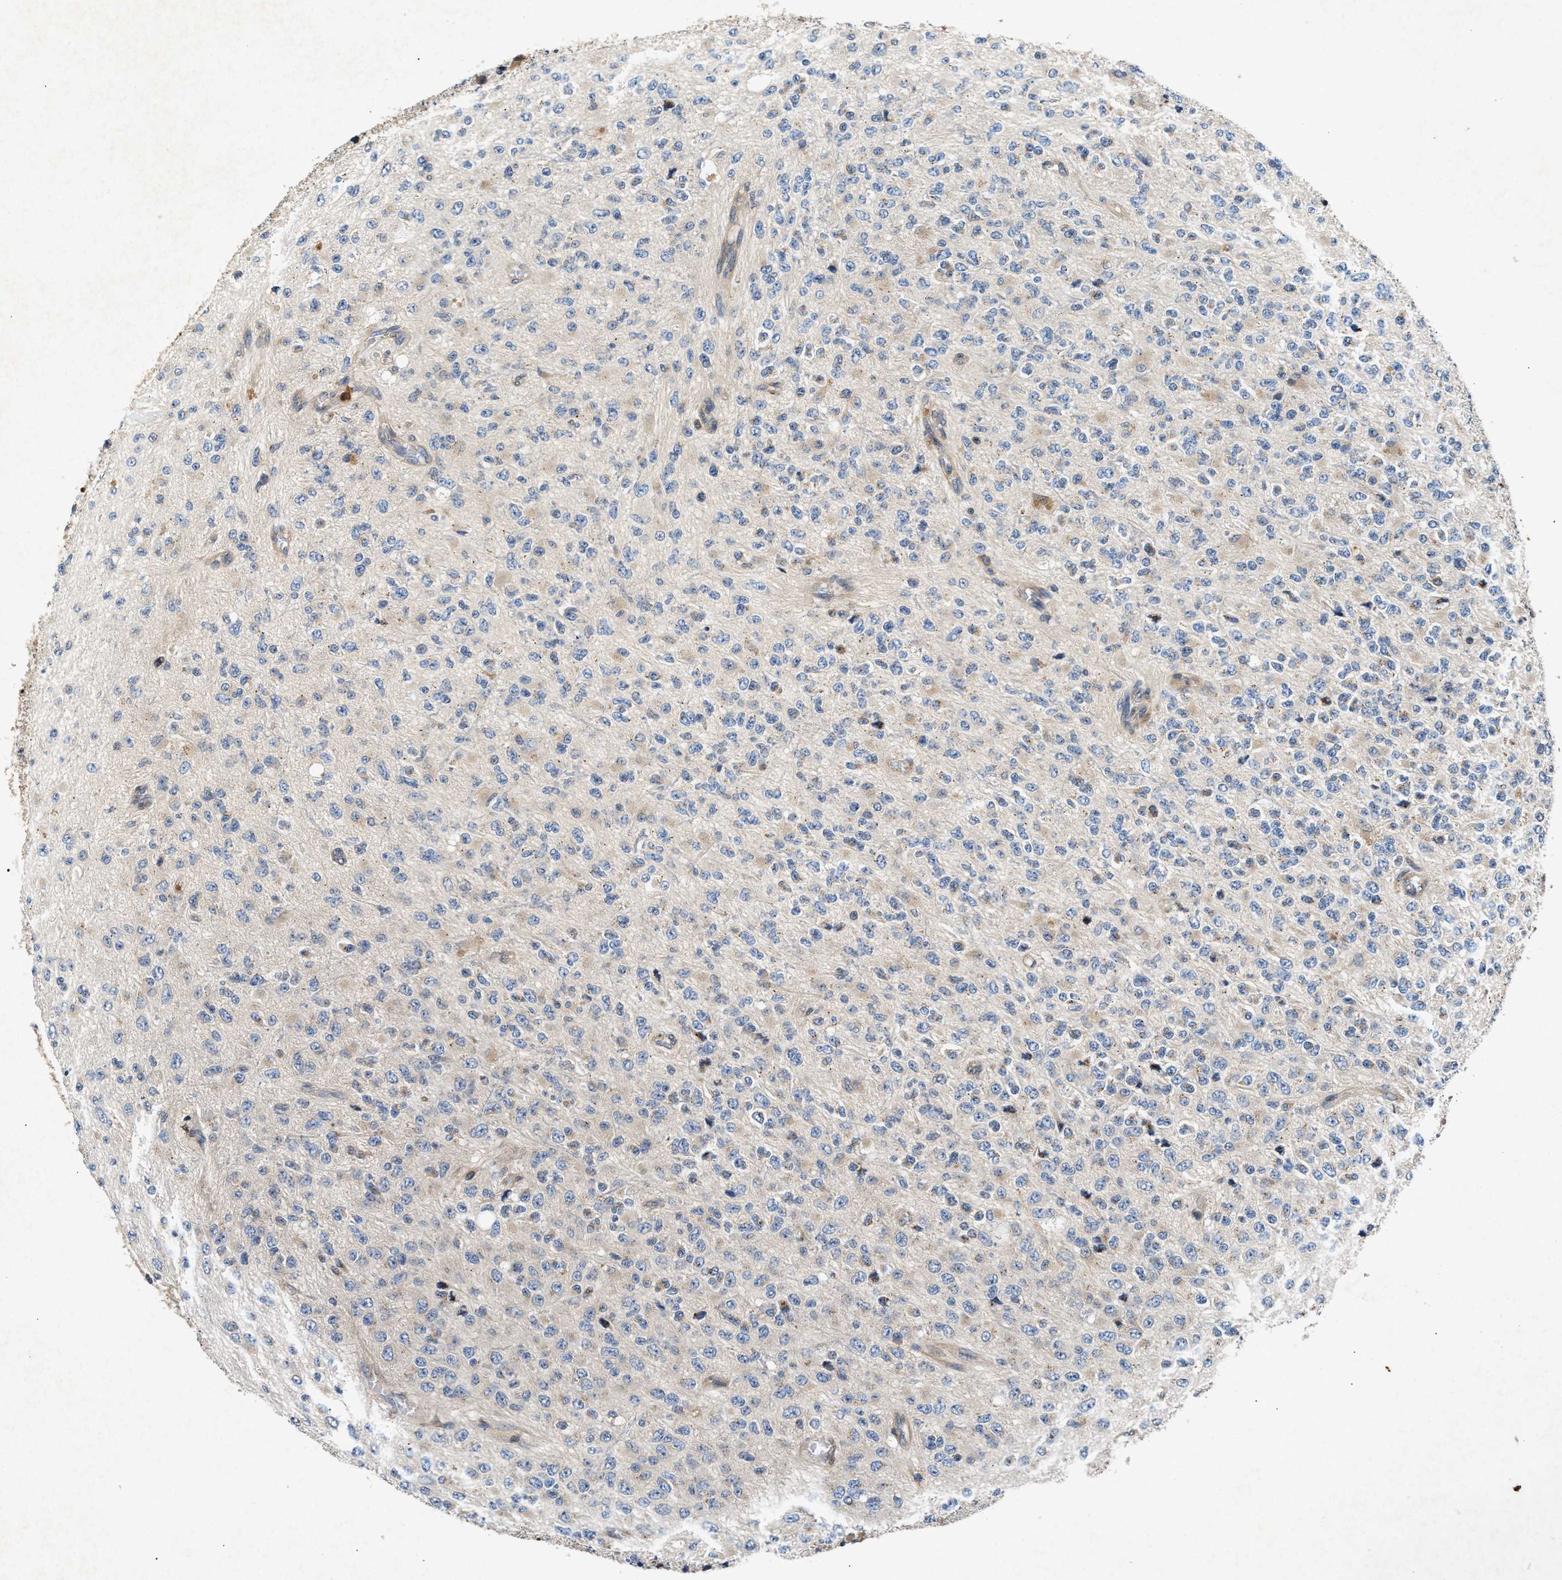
{"staining": {"intensity": "negative", "quantity": "none", "location": "none"}, "tissue": "glioma", "cell_type": "Tumor cells", "image_type": "cancer", "snomed": [{"axis": "morphology", "description": "Glioma, malignant, High grade"}, {"axis": "topography", "description": "pancreas cauda"}], "caption": "Immunohistochemistry histopathology image of human malignant high-grade glioma stained for a protein (brown), which displays no positivity in tumor cells.", "gene": "CHUK", "patient": {"sex": "male", "age": 60}}